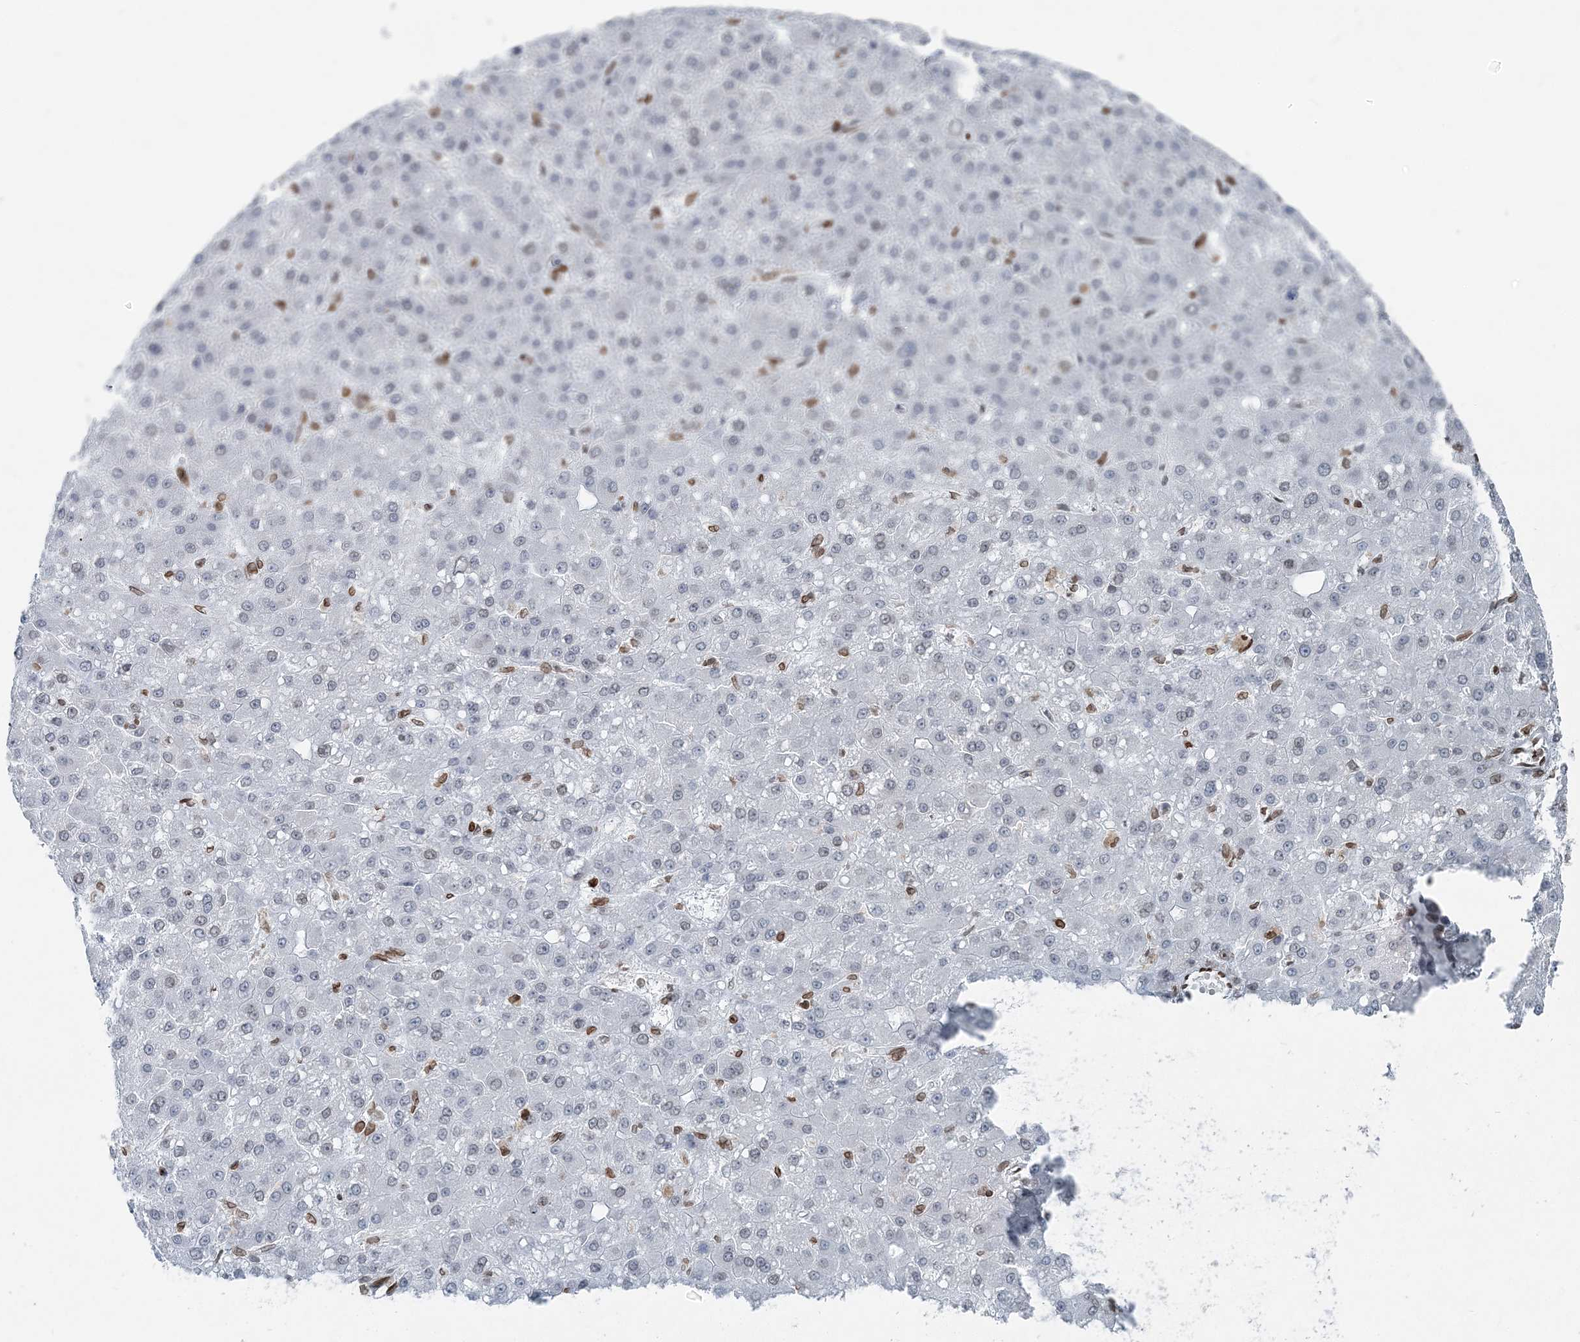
{"staining": {"intensity": "negative", "quantity": "none", "location": "none"}, "tissue": "liver cancer", "cell_type": "Tumor cells", "image_type": "cancer", "snomed": [{"axis": "morphology", "description": "Carcinoma, Hepatocellular, NOS"}, {"axis": "topography", "description": "Liver"}], "caption": "A micrograph of human hepatocellular carcinoma (liver) is negative for staining in tumor cells.", "gene": "GJD4", "patient": {"sex": "male", "age": 67}}